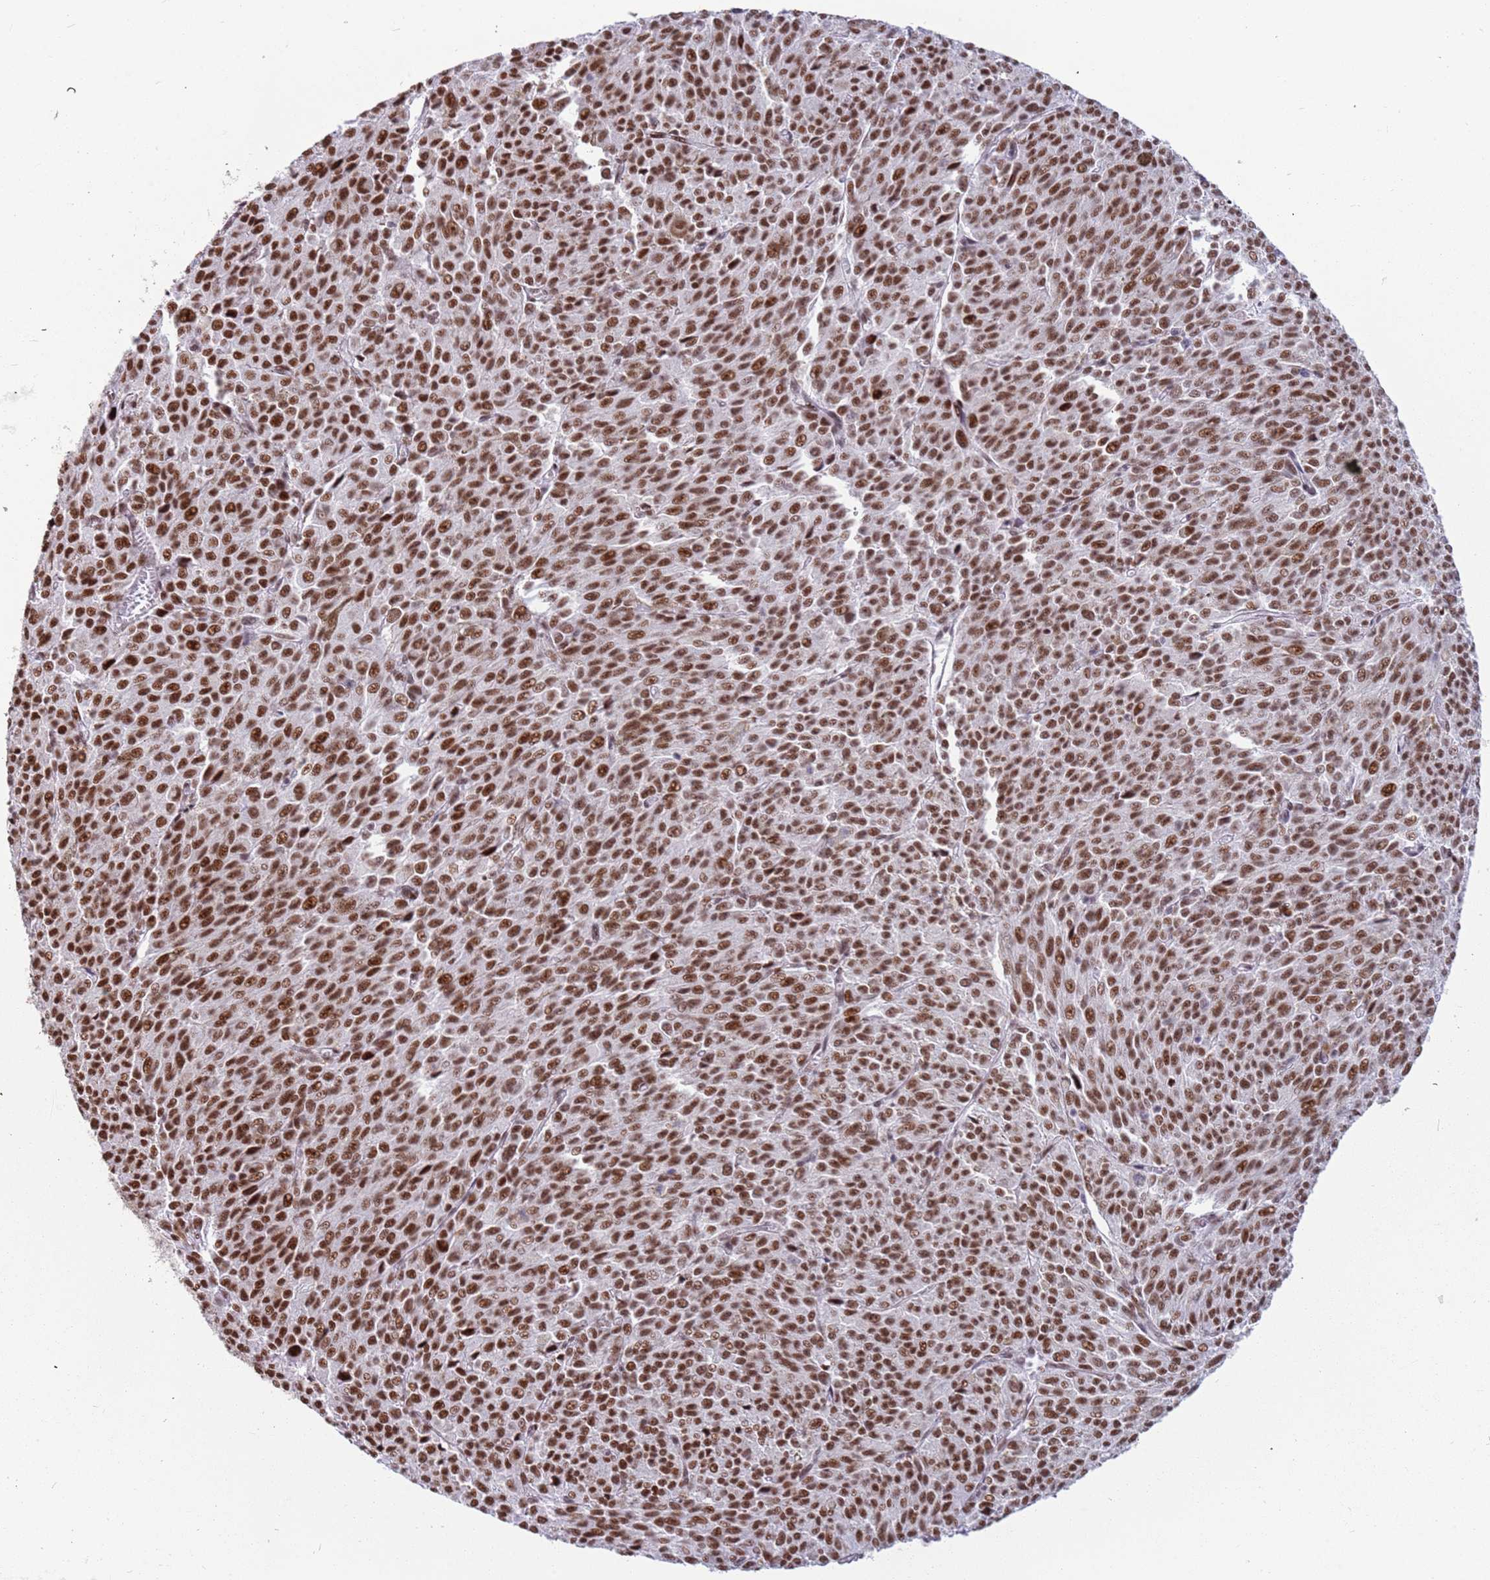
{"staining": {"intensity": "strong", "quantity": ">75%", "location": "nuclear"}, "tissue": "melanoma", "cell_type": "Tumor cells", "image_type": "cancer", "snomed": [{"axis": "morphology", "description": "Malignant melanoma, NOS"}, {"axis": "topography", "description": "Skin"}], "caption": "Approximately >75% of tumor cells in melanoma show strong nuclear protein staining as visualized by brown immunohistochemical staining.", "gene": "LRMDA", "patient": {"sex": "female", "age": 52}}